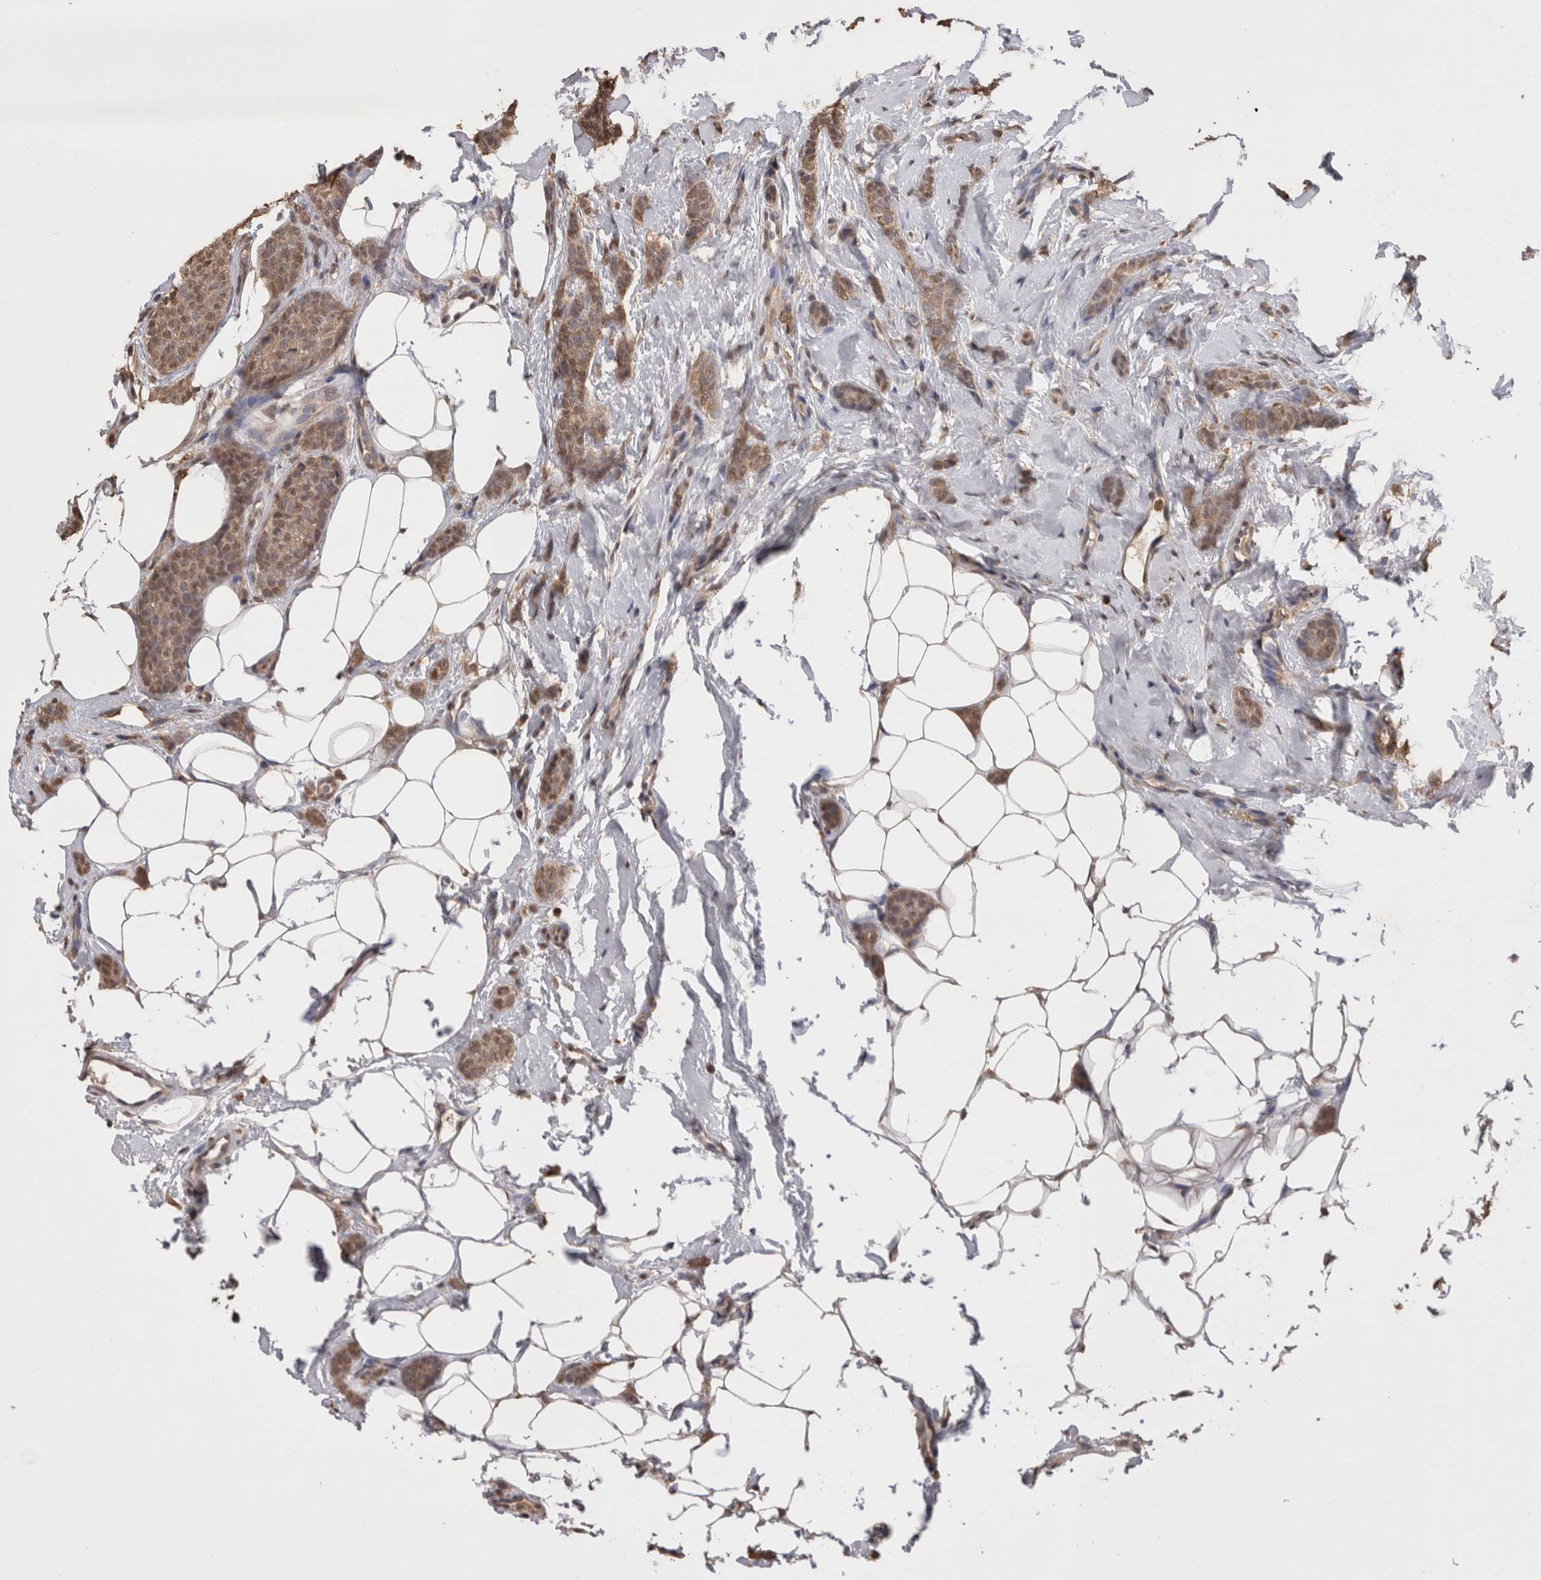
{"staining": {"intensity": "moderate", "quantity": ">75%", "location": "cytoplasmic/membranous,nuclear"}, "tissue": "breast cancer", "cell_type": "Tumor cells", "image_type": "cancer", "snomed": [{"axis": "morphology", "description": "Lobular carcinoma"}, {"axis": "topography", "description": "Skin"}, {"axis": "topography", "description": "Breast"}], "caption": "The image shows a brown stain indicating the presence of a protein in the cytoplasmic/membranous and nuclear of tumor cells in breast cancer (lobular carcinoma).", "gene": "GRK5", "patient": {"sex": "female", "age": 46}}